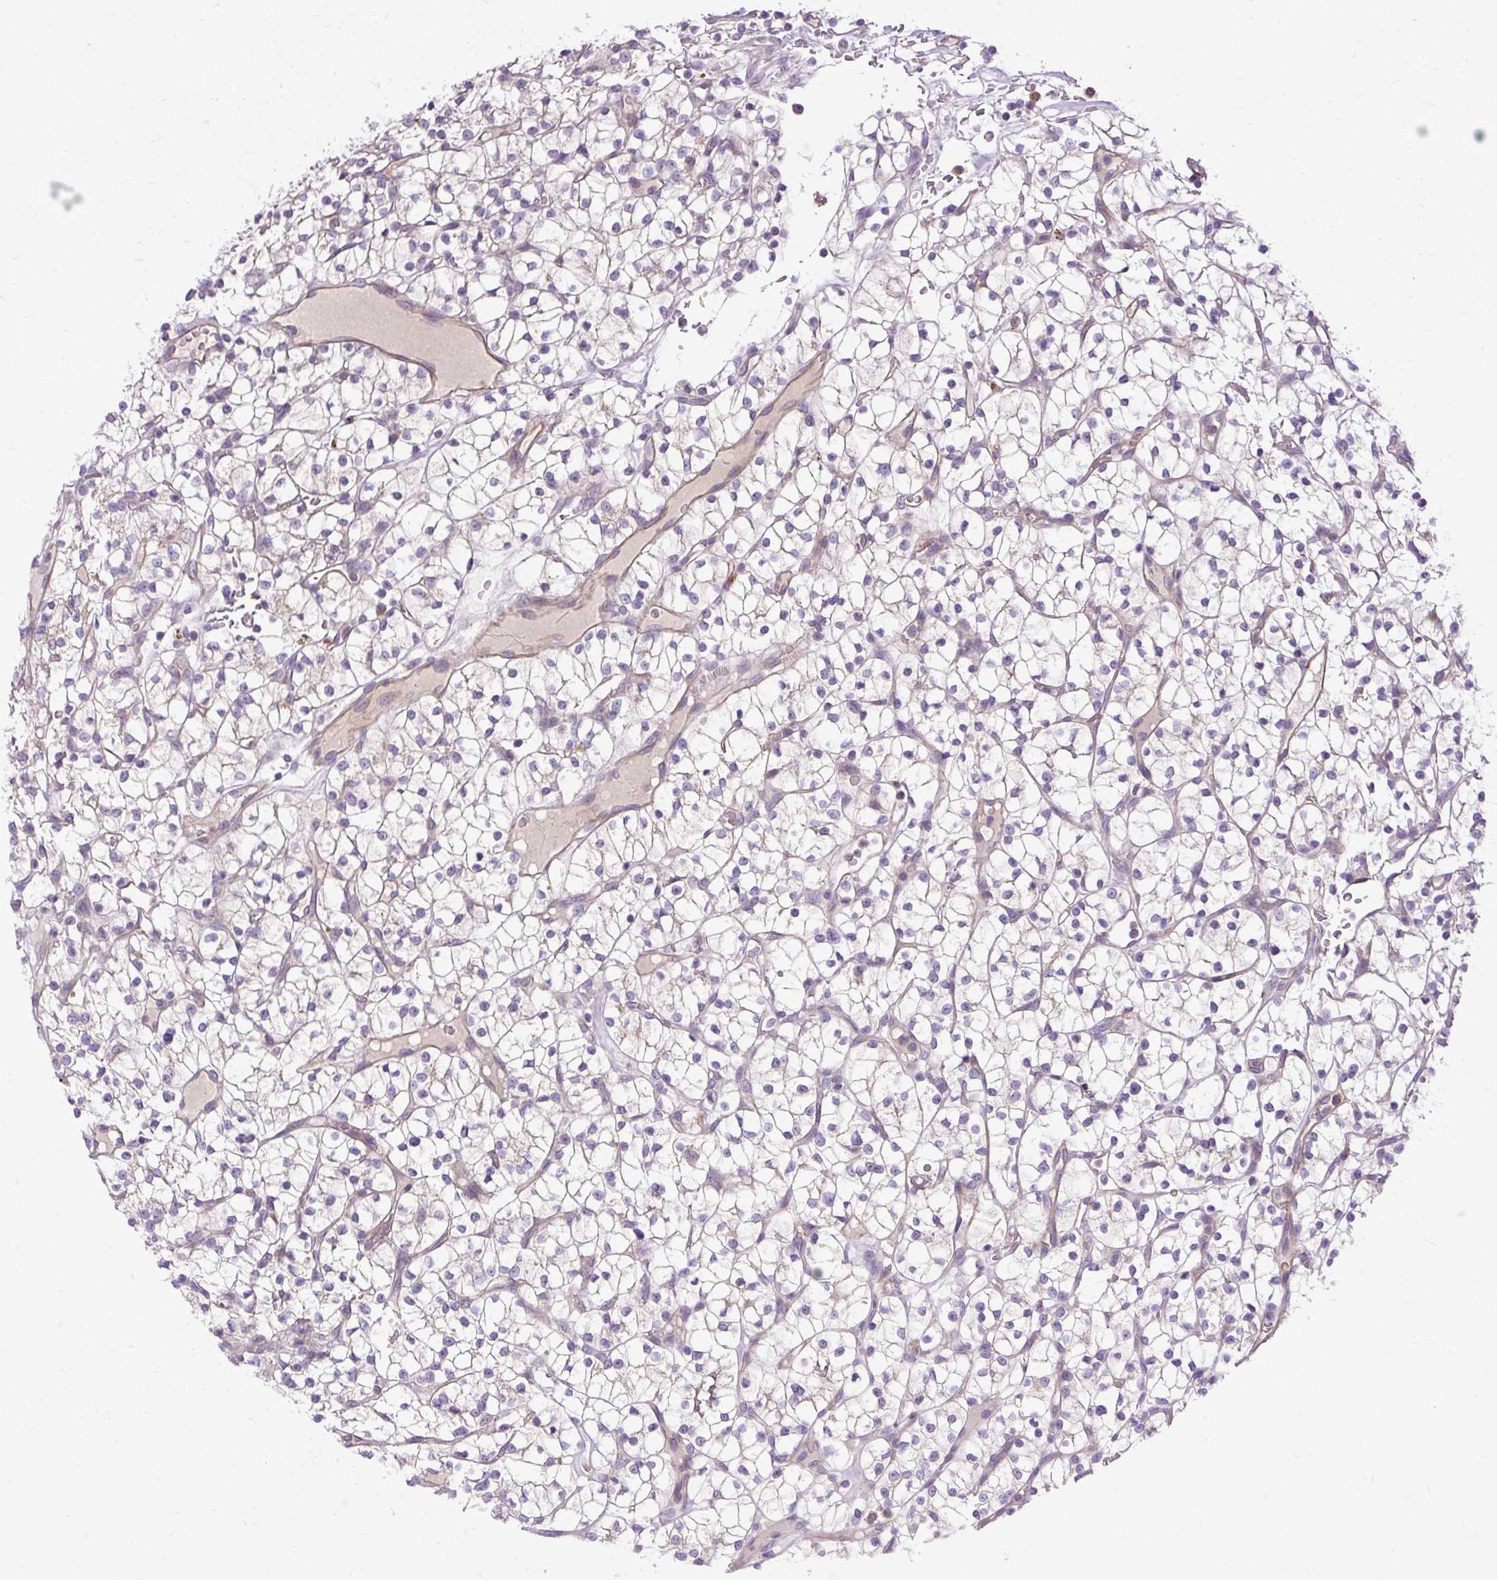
{"staining": {"intensity": "negative", "quantity": "none", "location": "none"}, "tissue": "renal cancer", "cell_type": "Tumor cells", "image_type": "cancer", "snomed": [{"axis": "morphology", "description": "Adenocarcinoma, NOS"}, {"axis": "topography", "description": "Kidney"}], "caption": "Tumor cells are negative for brown protein staining in renal cancer (adenocarcinoma). (DAB immunohistochemistry with hematoxylin counter stain).", "gene": "HEXB", "patient": {"sex": "female", "age": 64}}